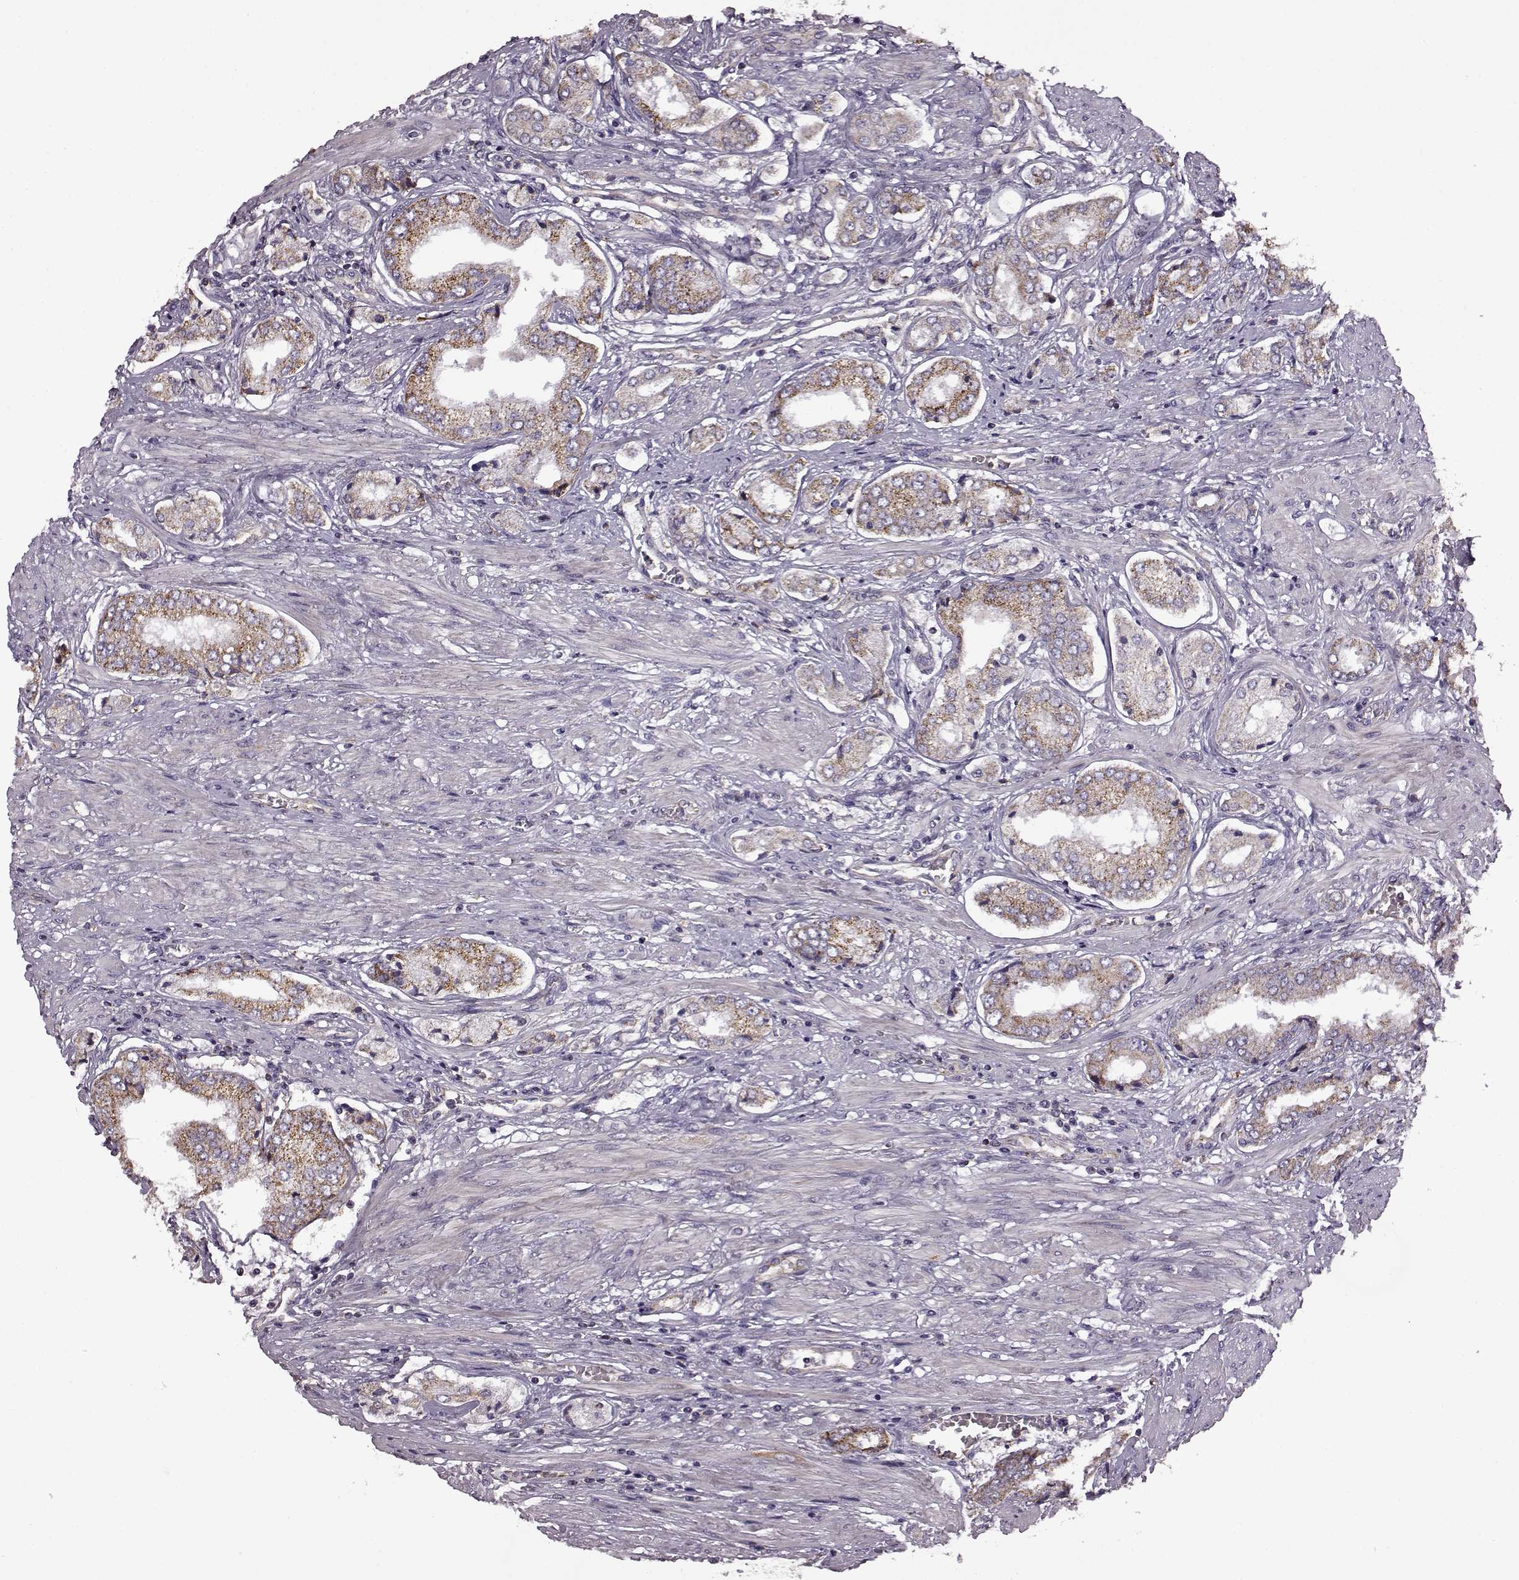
{"staining": {"intensity": "moderate", "quantity": "25%-75%", "location": "cytoplasmic/membranous"}, "tissue": "prostate cancer", "cell_type": "Tumor cells", "image_type": "cancer", "snomed": [{"axis": "morphology", "description": "Adenocarcinoma, NOS"}, {"axis": "topography", "description": "Prostate"}], "caption": "A brown stain highlights moderate cytoplasmic/membranous staining of a protein in human prostate adenocarcinoma tumor cells. Using DAB (3,3'-diaminobenzidine) (brown) and hematoxylin (blue) stains, captured at high magnification using brightfield microscopy.", "gene": "MTSS1", "patient": {"sex": "male", "age": 63}}